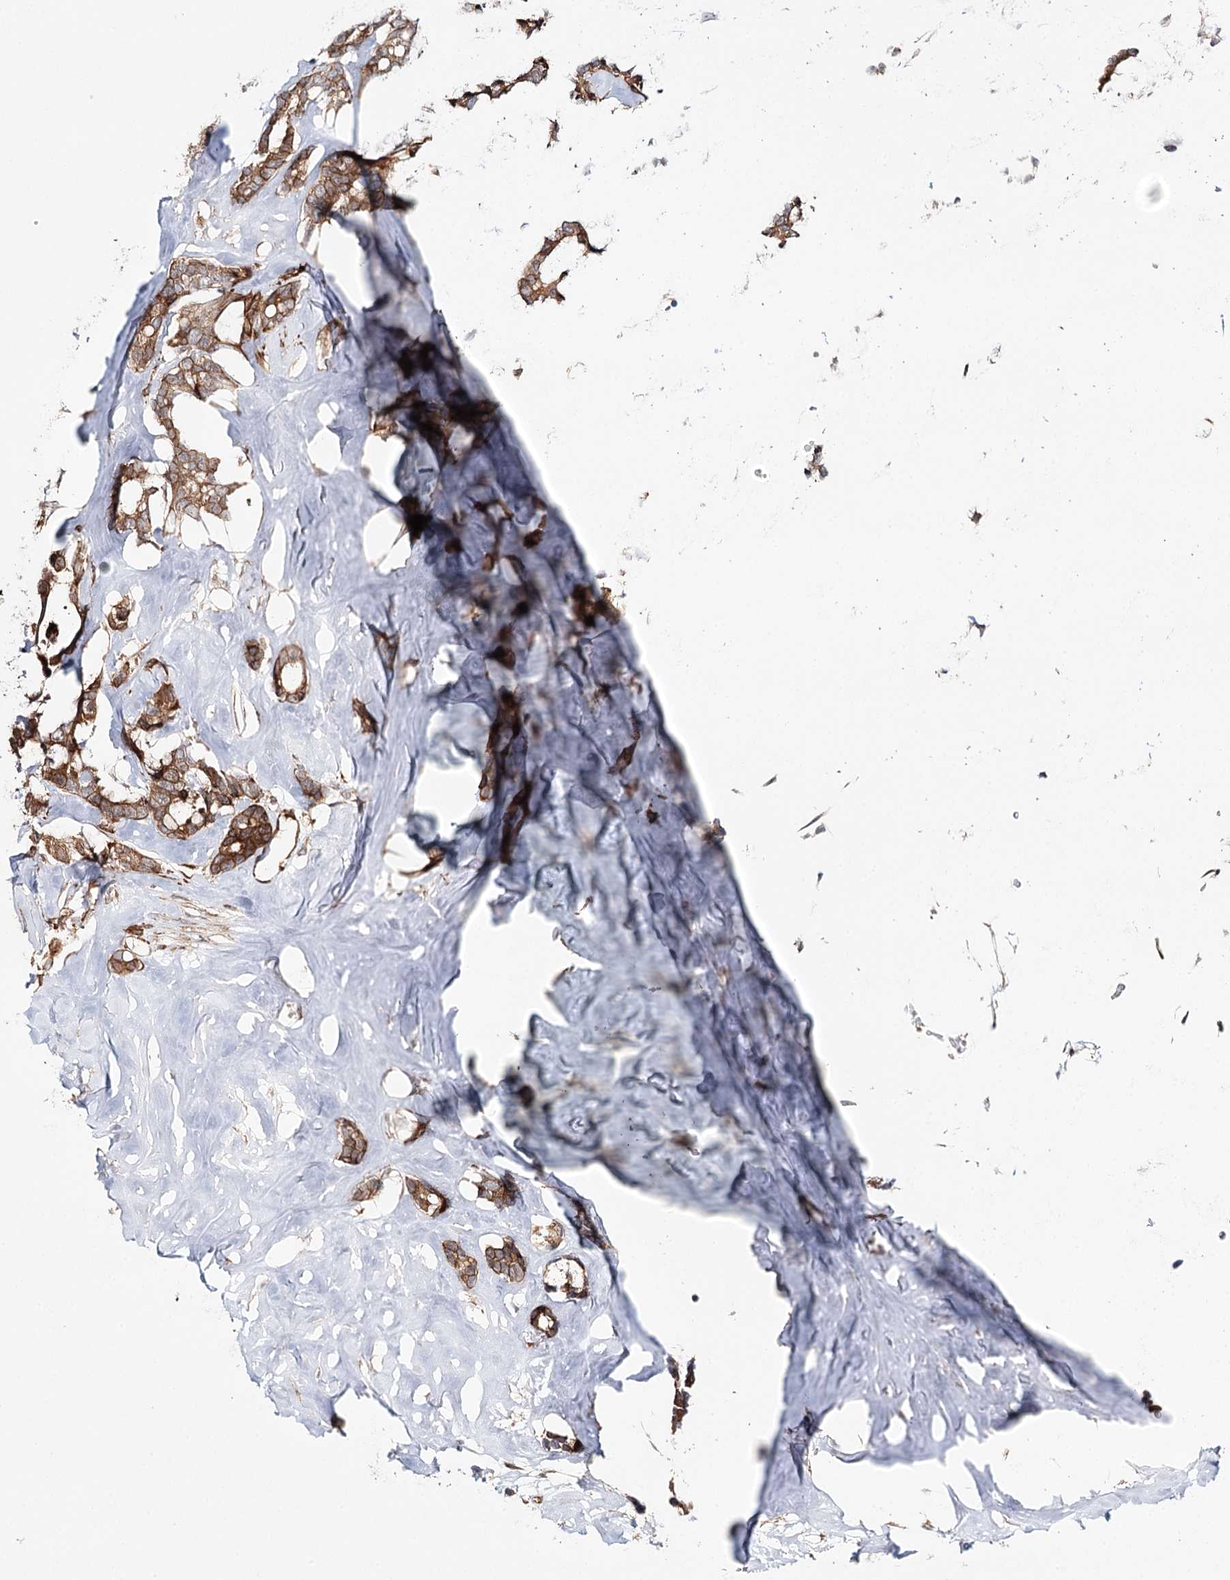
{"staining": {"intensity": "moderate", "quantity": ">75%", "location": "cytoplasmic/membranous"}, "tissue": "breast cancer", "cell_type": "Tumor cells", "image_type": "cancer", "snomed": [{"axis": "morphology", "description": "Duct carcinoma"}, {"axis": "topography", "description": "Breast"}], "caption": "The micrograph reveals staining of breast invasive ductal carcinoma, revealing moderate cytoplasmic/membranous protein positivity (brown color) within tumor cells.", "gene": "MKNK1", "patient": {"sex": "female", "age": 87}}